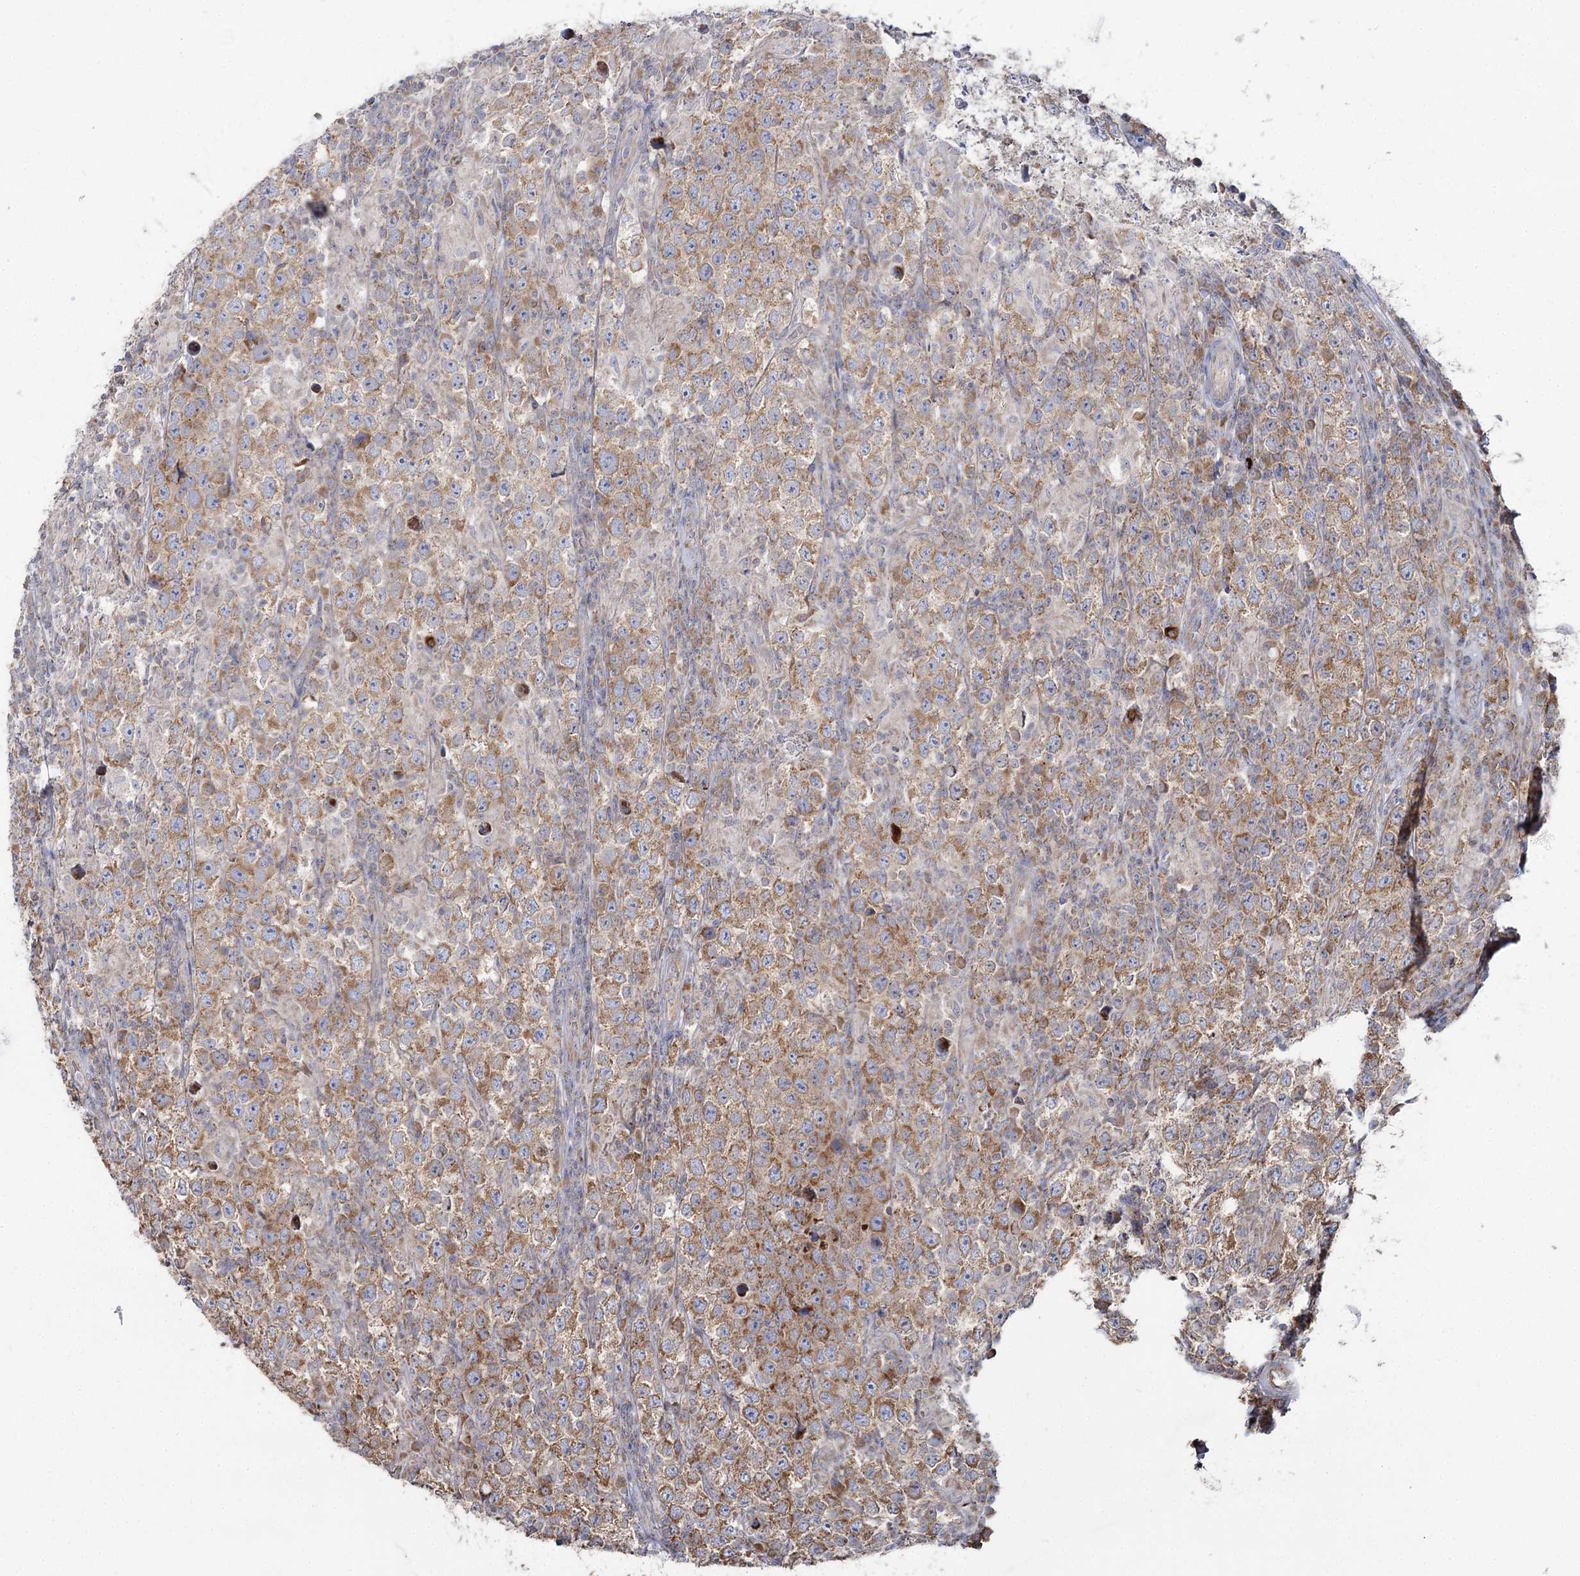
{"staining": {"intensity": "moderate", "quantity": ">75%", "location": "cytoplasmic/membranous"}, "tissue": "testis cancer", "cell_type": "Tumor cells", "image_type": "cancer", "snomed": [{"axis": "morphology", "description": "Normal tissue, NOS"}, {"axis": "morphology", "description": "Urothelial carcinoma, High grade"}, {"axis": "morphology", "description": "Seminoma, NOS"}, {"axis": "morphology", "description": "Carcinoma, Embryonal, NOS"}, {"axis": "topography", "description": "Urinary bladder"}, {"axis": "topography", "description": "Testis"}], "caption": "Protein expression by IHC demonstrates moderate cytoplasmic/membranous expression in approximately >75% of tumor cells in testis cancer.", "gene": "ACOX2", "patient": {"sex": "male", "age": 41}}